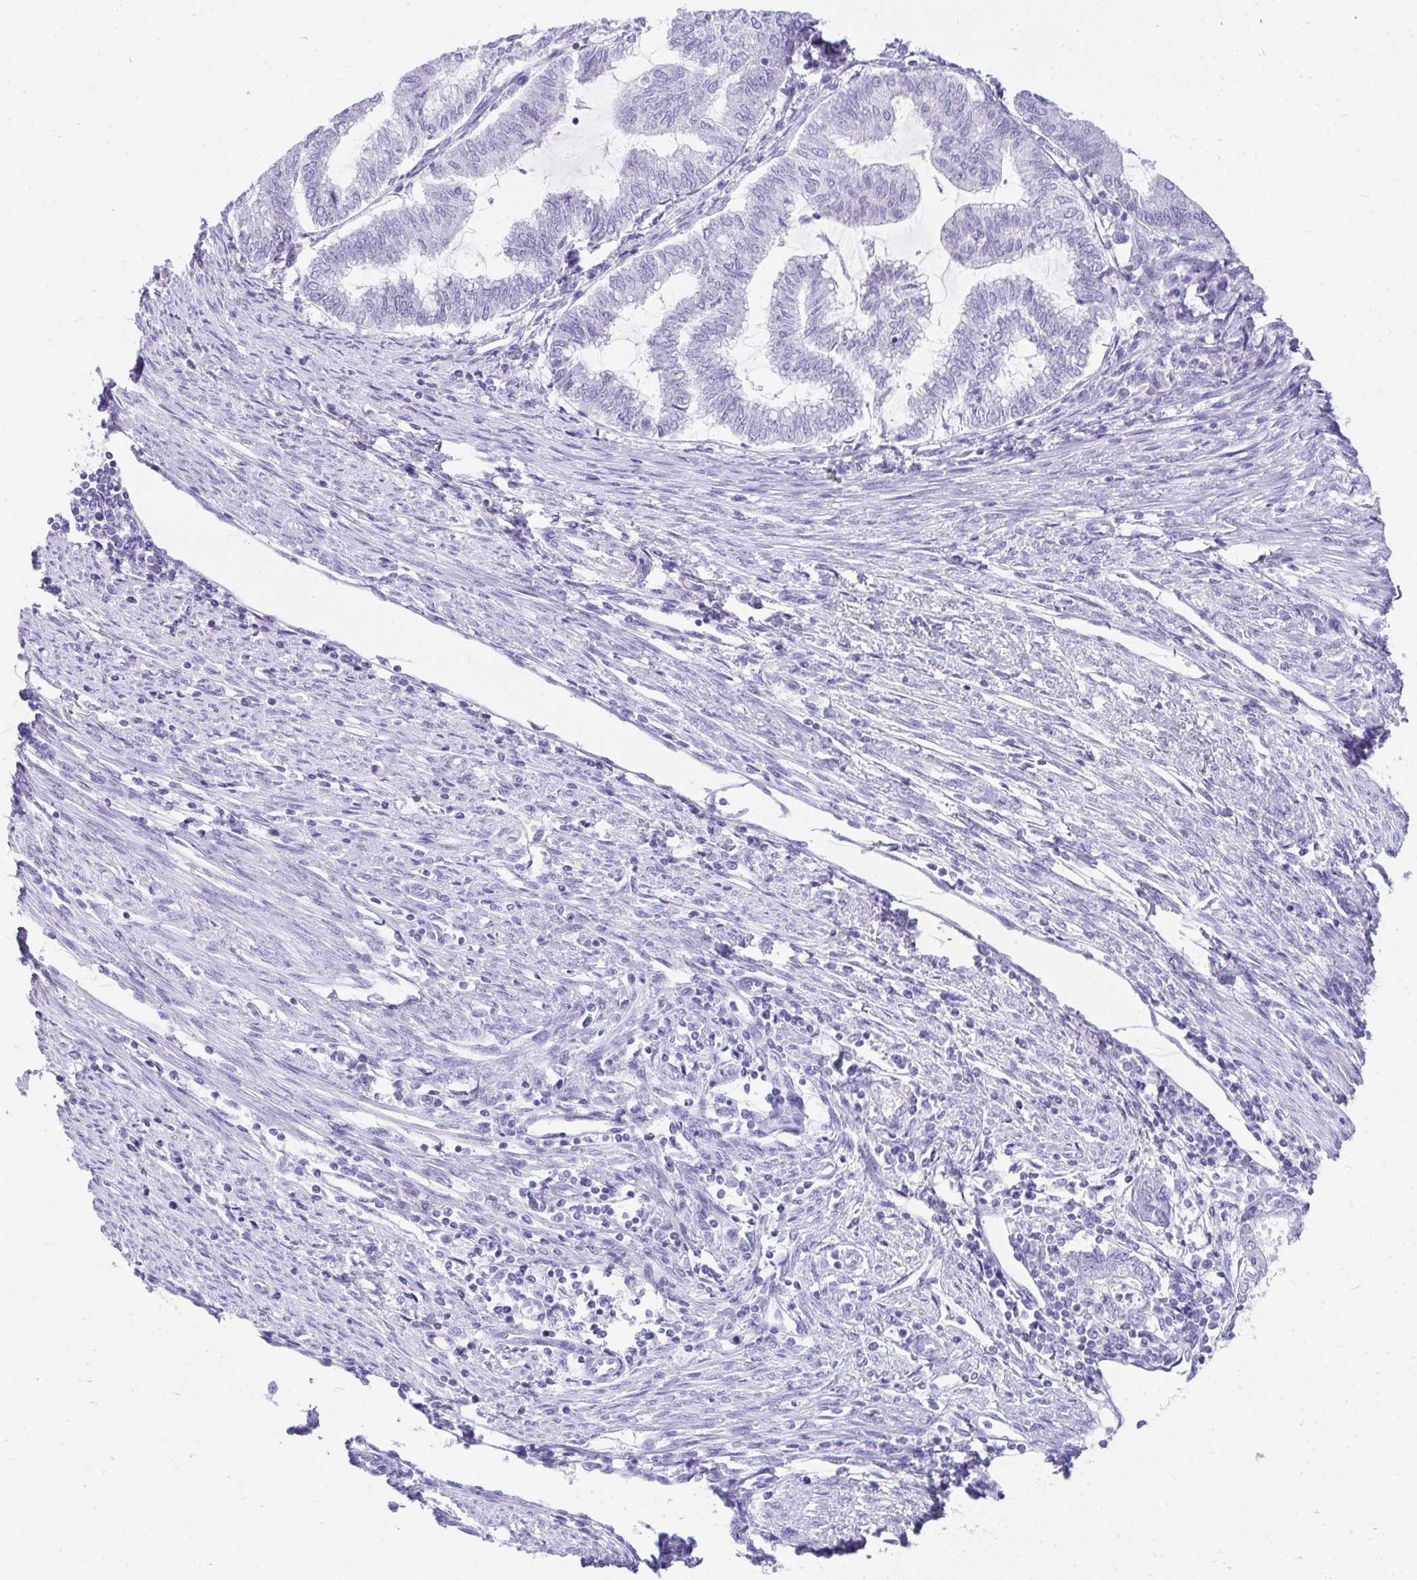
{"staining": {"intensity": "negative", "quantity": "none", "location": "none"}, "tissue": "endometrial cancer", "cell_type": "Tumor cells", "image_type": "cancer", "snomed": [{"axis": "morphology", "description": "Adenocarcinoma, NOS"}, {"axis": "topography", "description": "Endometrium"}], "caption": "The micrograph demonstrates no staining of tumor cells in adenocarcinoma (endometrial).", "gene": "TNNT1", "patient": {"sex": "female", "age": 79}}